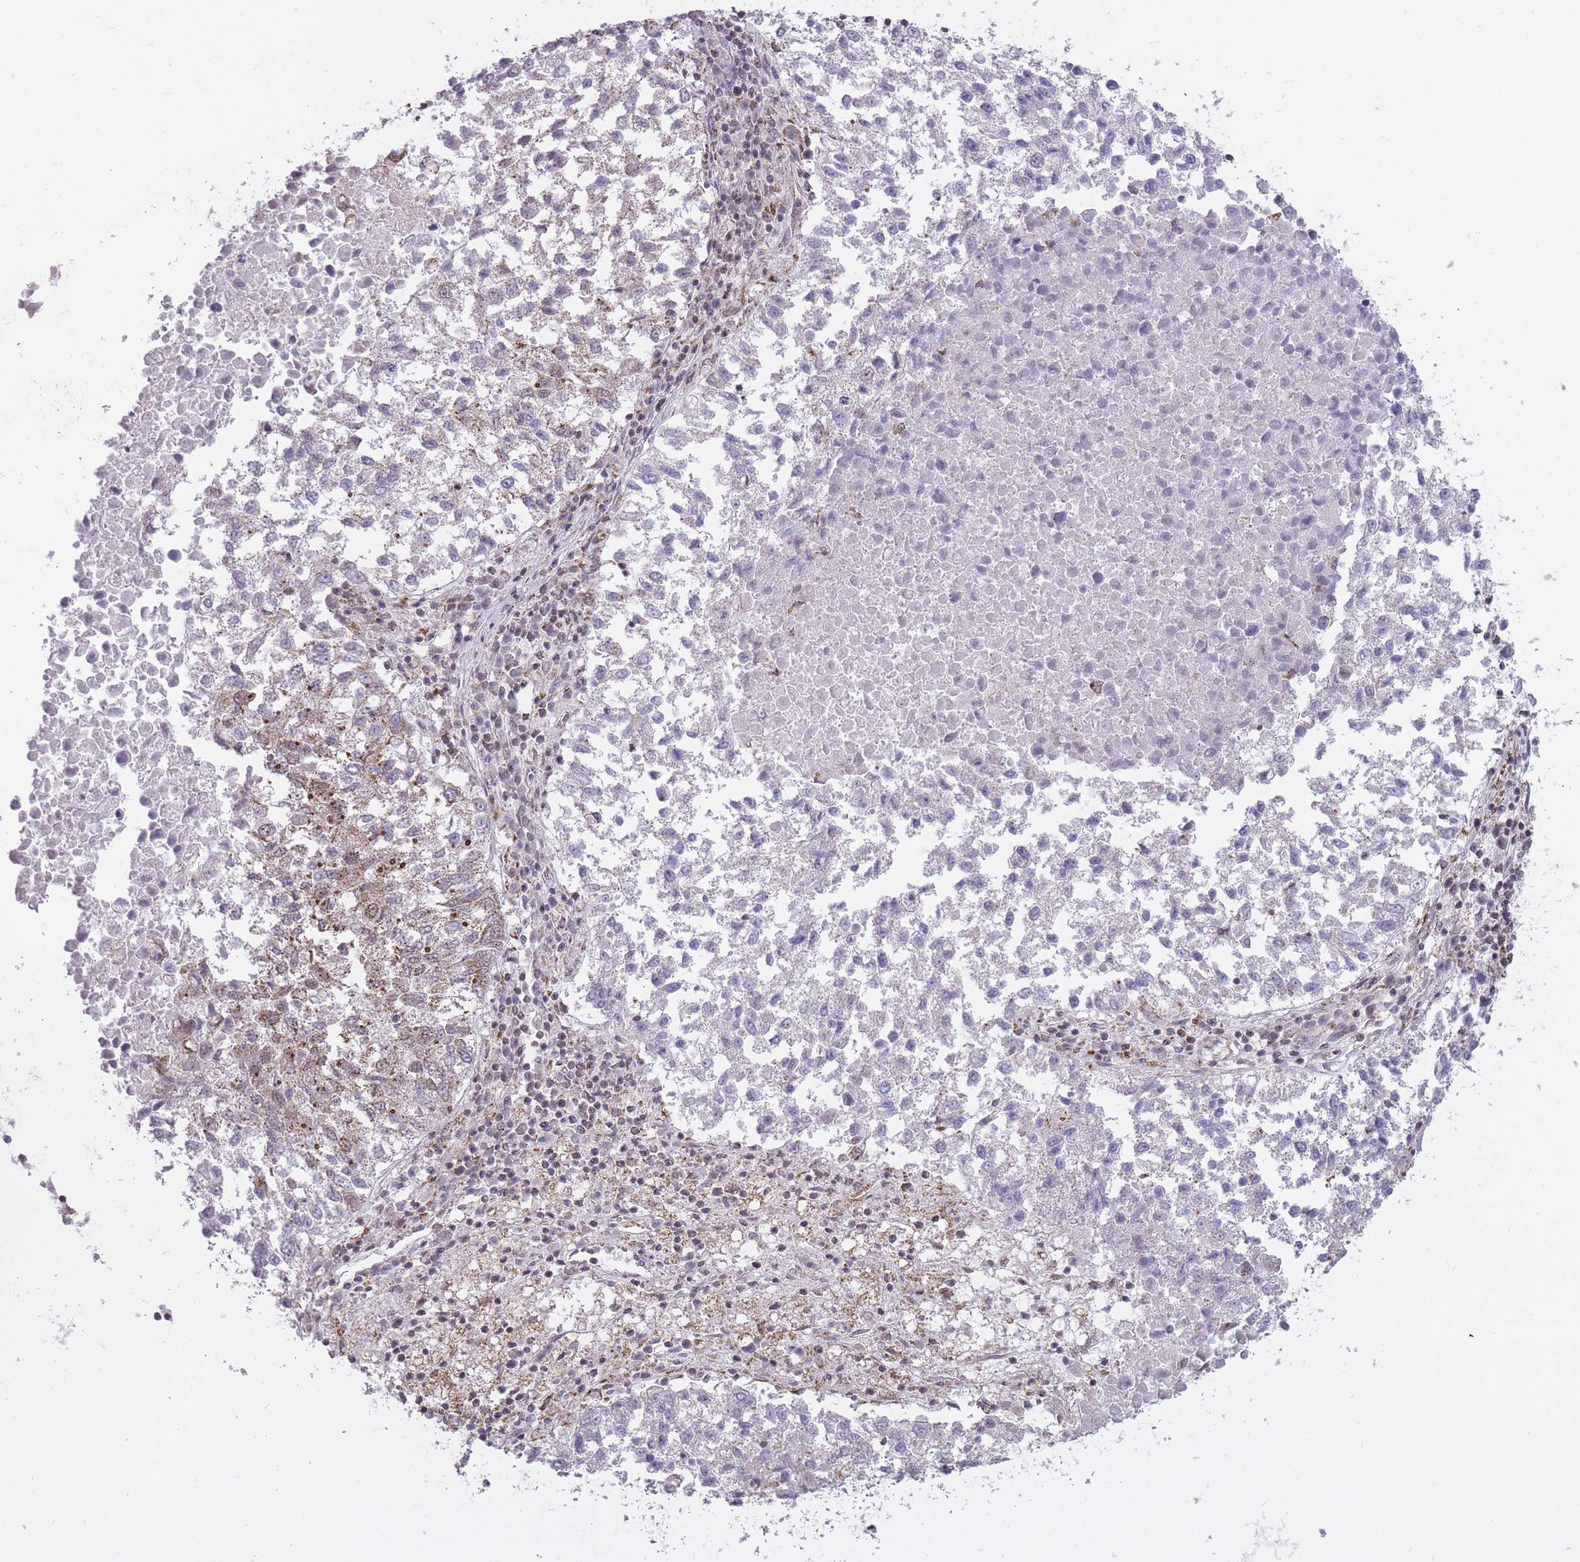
{"staining": {"intensity": "weak", "quantity": "<25%", "location": "cytoplasmic/membranous"}, "tissue": "lung cancer", "cell_type": "Tumor cells", "image_type": "cancer", "snomed": [{"axis": "morphology", "description": "Squamous cell carcinoma, NOS"}, {"axis": "topography", "description": "Lung"}], "caption": "IHC histopathology image of neoplastic tissue: human lung cancer (squamous cell carcinoma) stained with DAB (3,3'-diaminobenzidine) reveals no significant protein staining in tumor cells. (Stains: DAB (3,3'-diaminobenzidine) immunohistochemistry (IHC) with hematoxylin counter stain, Microscopy: brightfield microscopy at high magnification).", "gene": "DPYSL4", "patient": {"sex": "male", "age": 73}}